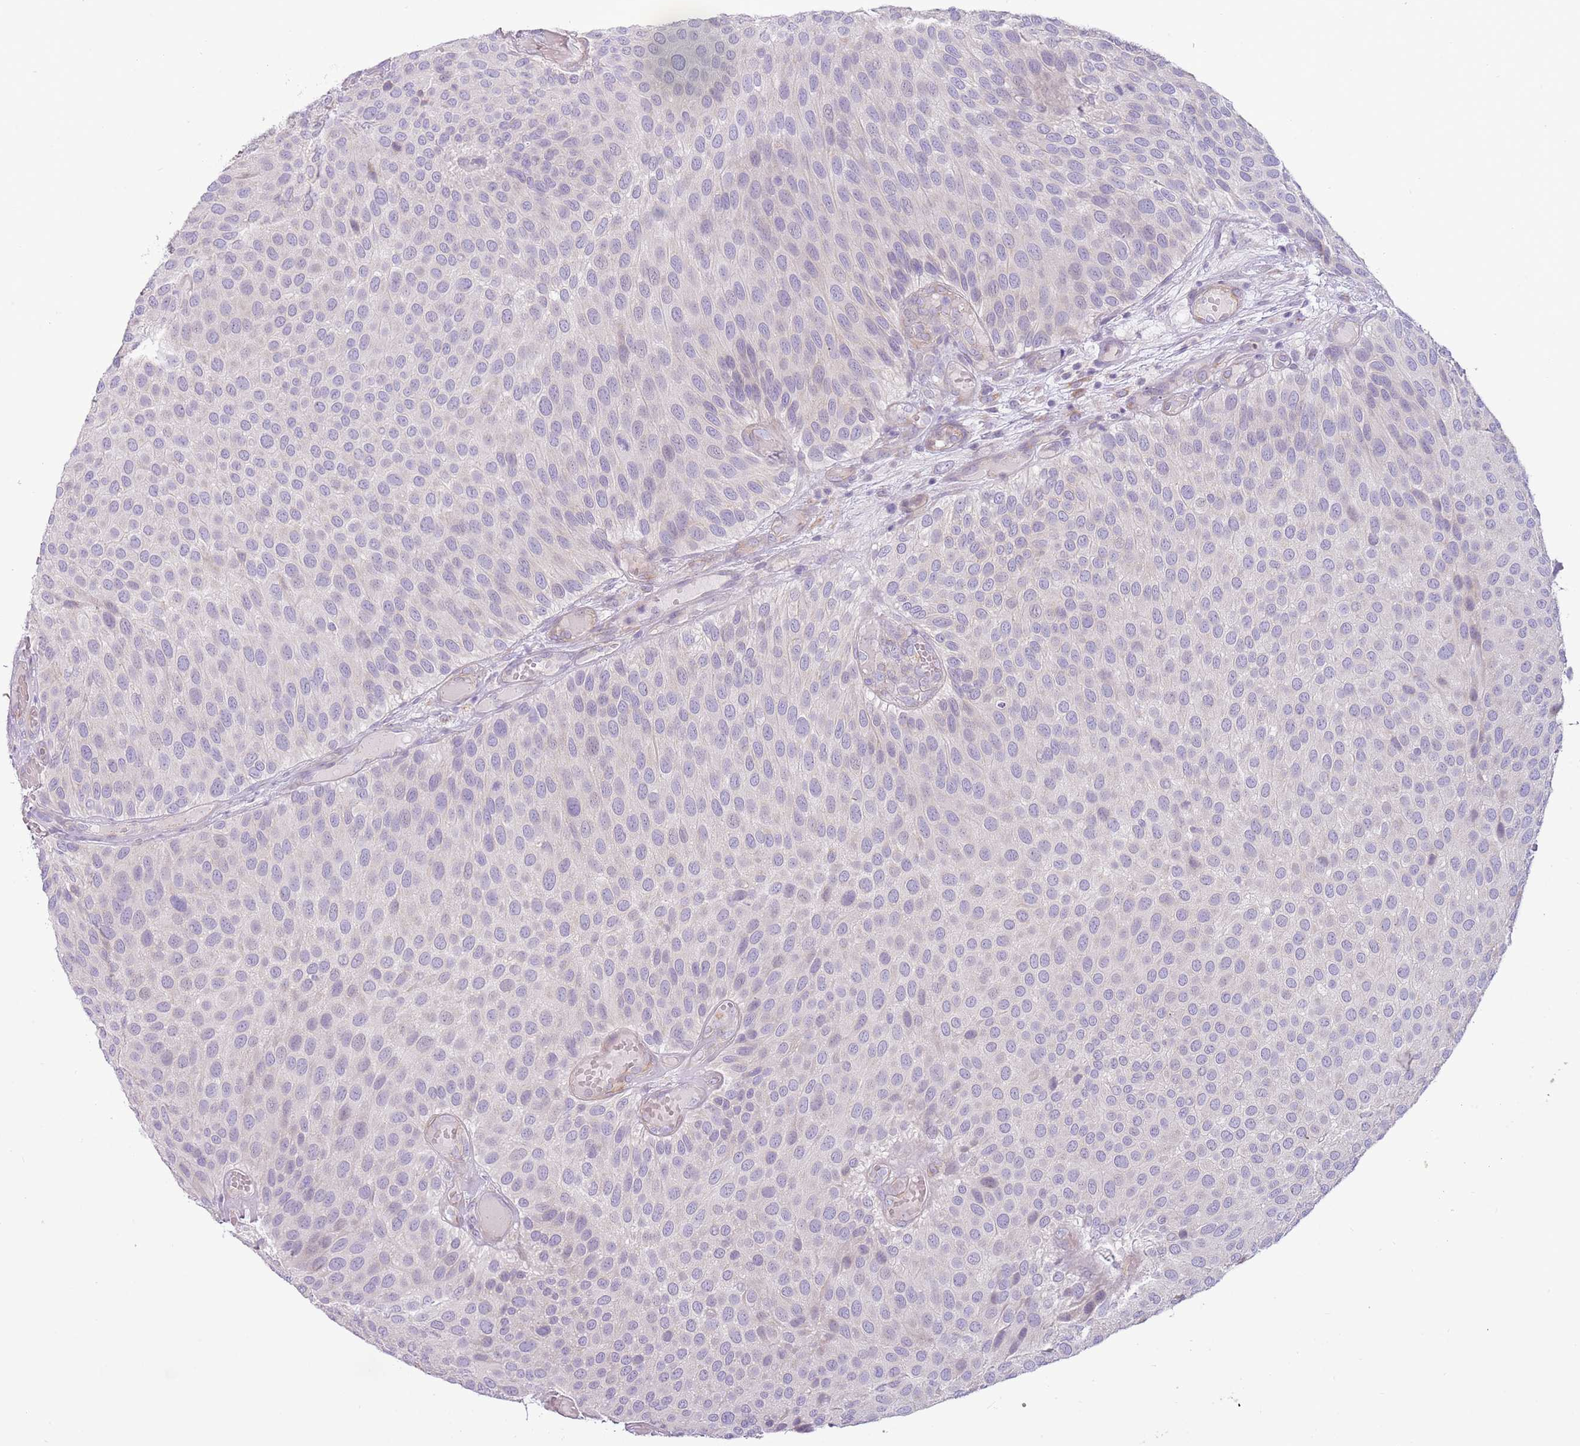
{"staining": {"intensity": "negative", "quantity": "none", "location": "none"}, "tissue": "urothelial cancer", "cell_type": "Tumor cells", "image_type": "cancer", "snomed": [{"axis": "morphology", "description": "Urothelial carcinoma, Low grade"}, {"axis": "topography", "description": "Urinary bladder"}], "caption": "An immunohistochemistry (IHC) image of urothelial carcinoma (low-grade) is shown. There is no staining in tumor cells of urothelial carcinoma (low-grade). The staining was performed using DAB (3,3'-diaminobenzidine) to visualize the protein expression in brown, while the nuclei were stained in blue with hematoxylin (Magnification: 20x).", "gene": "MRO", "patient": {"sex": "male", "age": 89}}